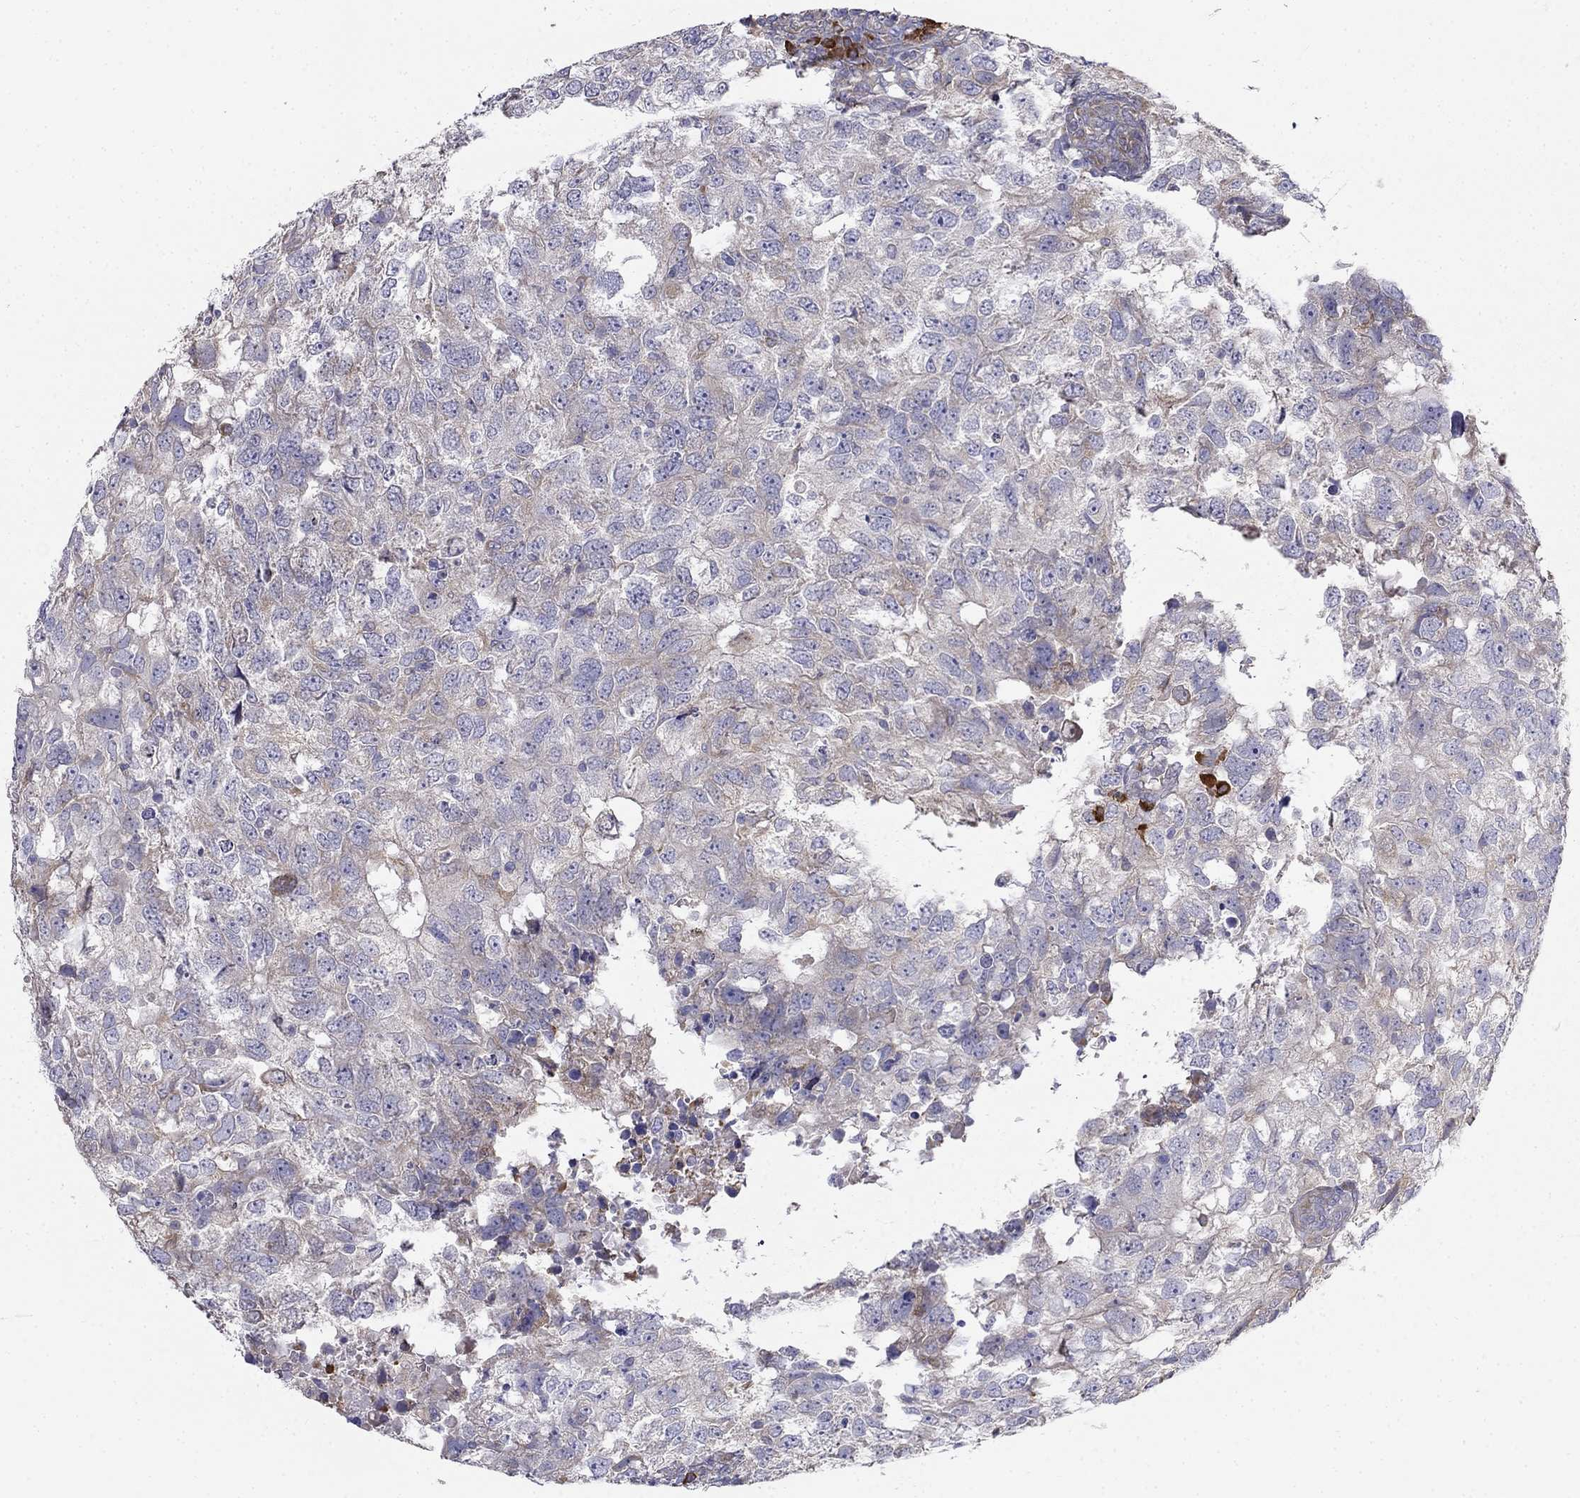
{"staining": {"intensity": "weak", "quantity": "<25%", "location": "cytoplasmic/membranous"}, "tissue": "breast cancer", "cell_type": "Tumor cells", "image_type": "cancer", "snomed": [{"axis": "morphology", "description": "Duct carcinoma"}, {"axis": "topography", "description": "Breast"}], "caption": "Photomicrograph shows no protein positivity in tumor cells of infiltrating ductal carcinoma (breast) tissue.", "gene": "LONRF2", "patient": {"sex": "female", "age": 30}}